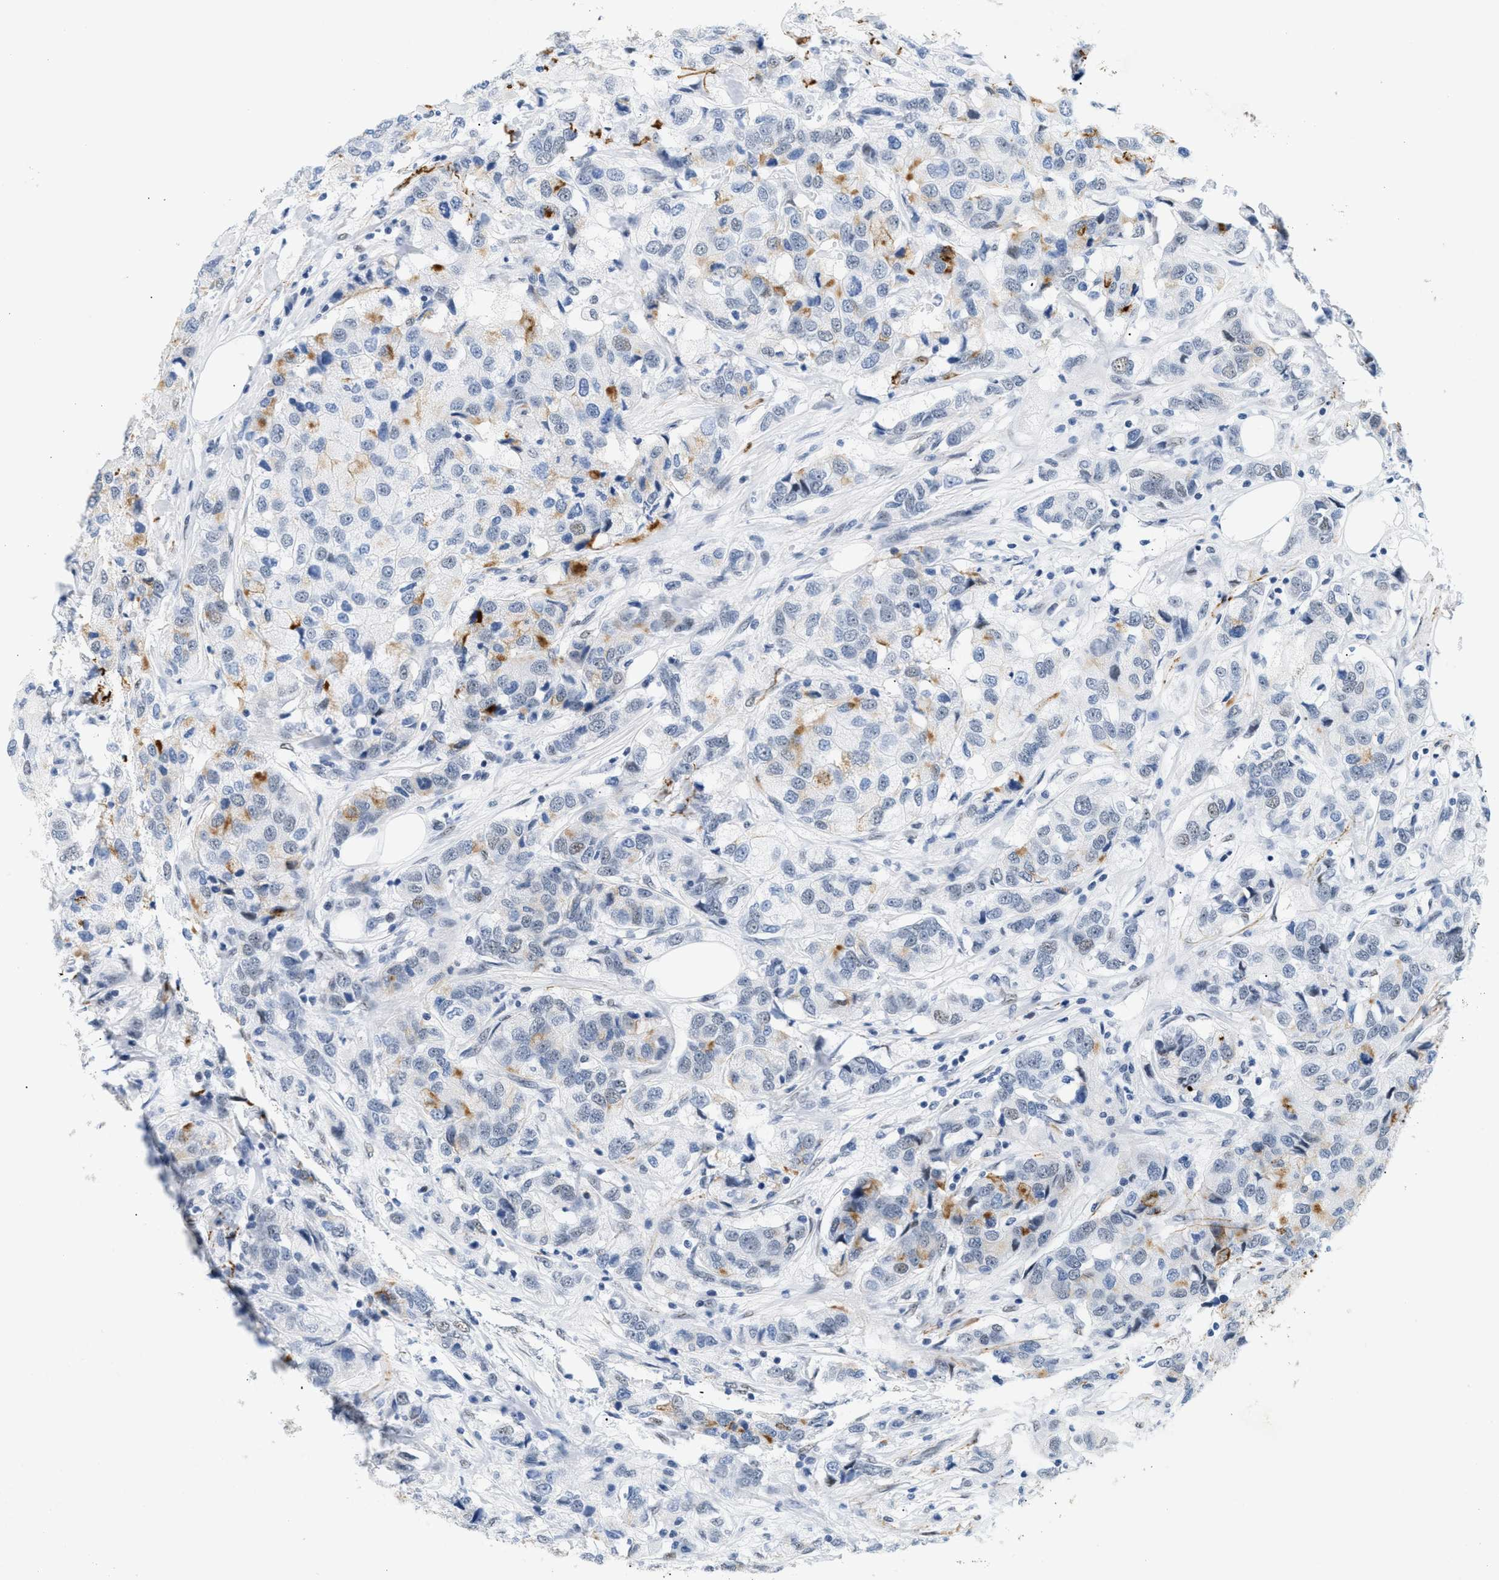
{"staining": {"intensity": "weak", "quantity": "25%-75%", "location": "nuclear"}, "tissue": "breast cancer", "cell_type": "Tumor cells", "image_type": "cancer", "snomed": [{"axis": "morphology", "description": "Duct carcinoma"}, {"axis": "topography", "description": "Breast"}], "caption": "High-power microscopy captured an immunohistochemistry (IHC) micrograph of breast cancer, revealing weak nuclear expression in approximately 25%-75% of tumor cells.", "gene": "ELN", "patient": {"sex": "female", "age": 80}}